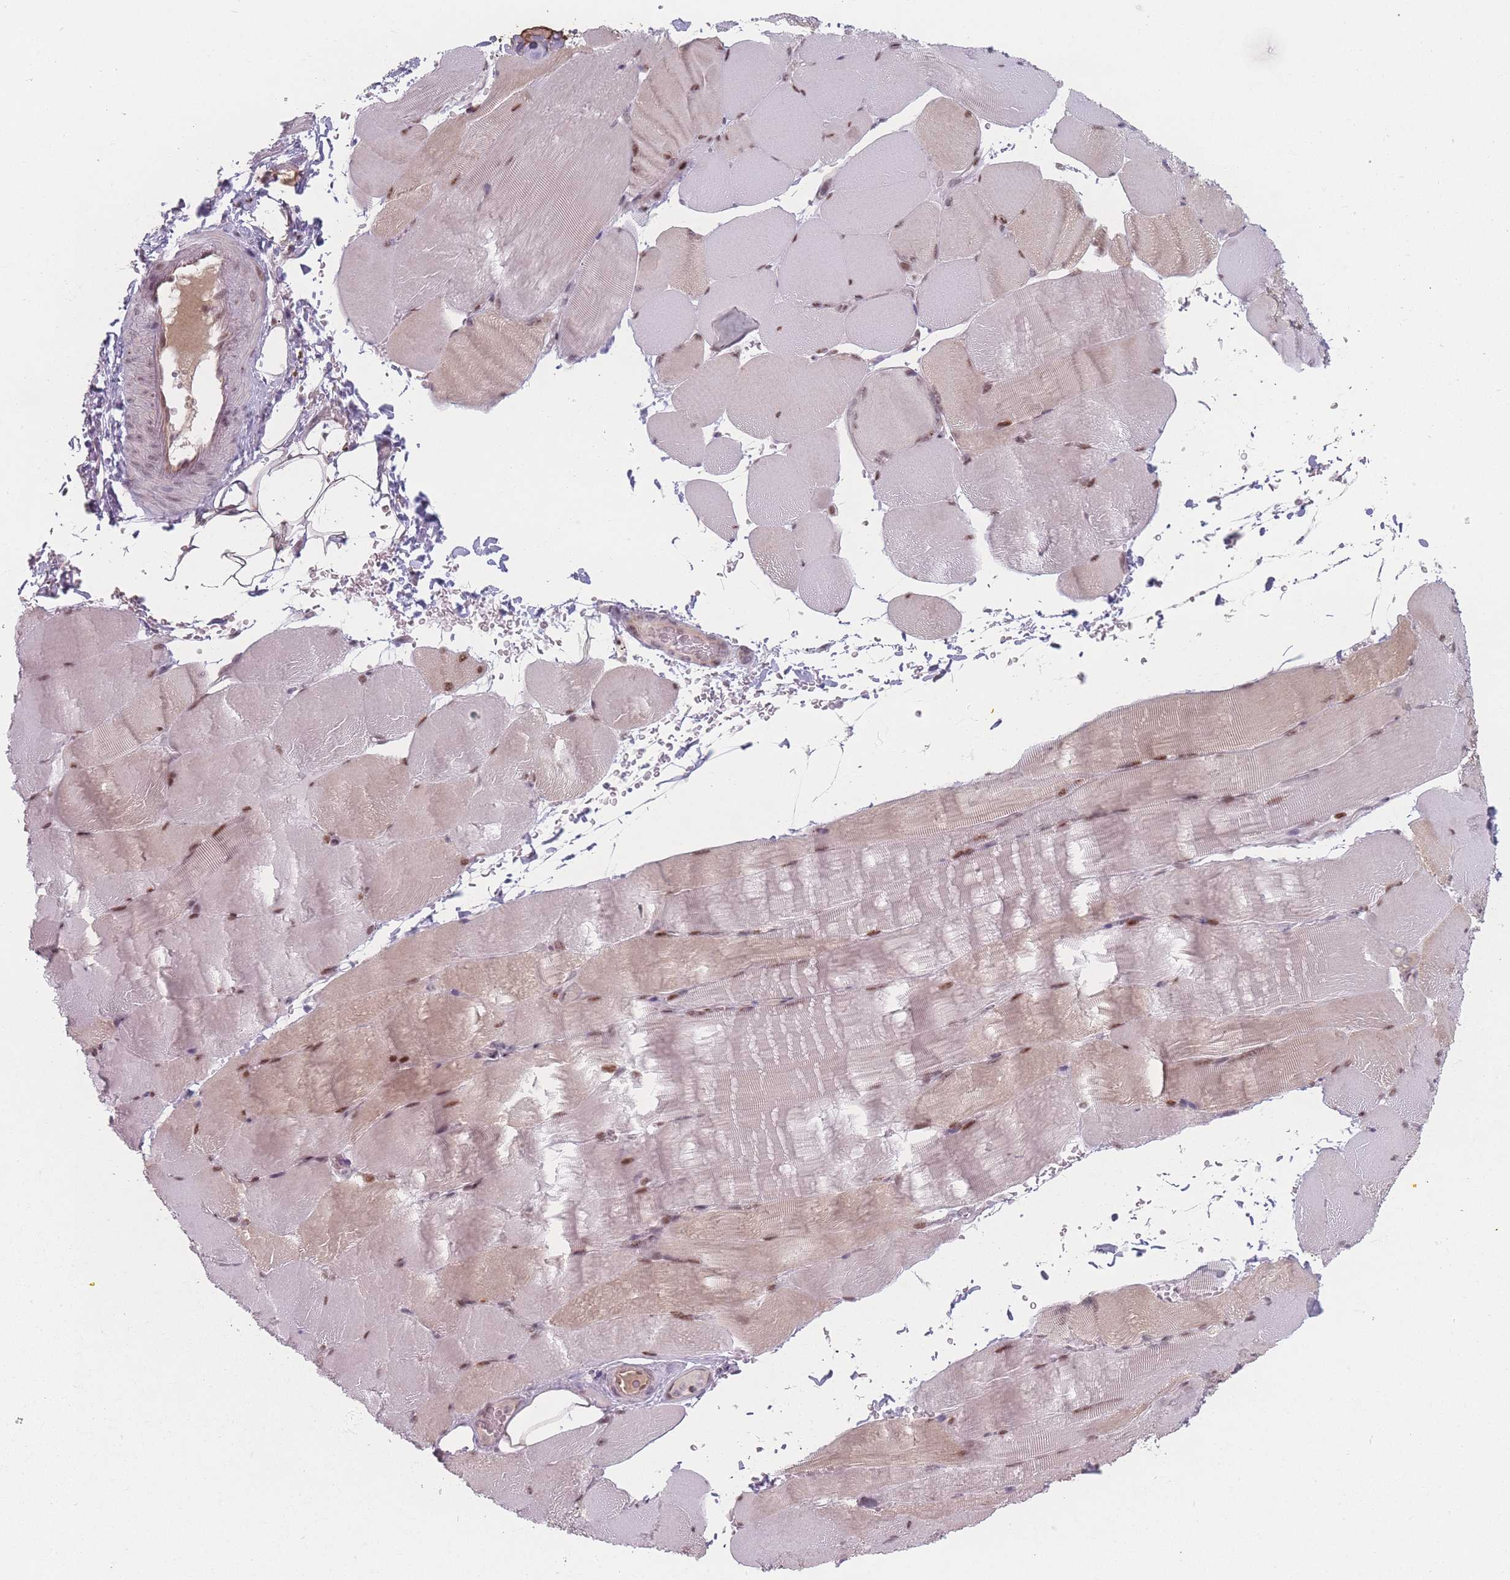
{"staining": {"intensity": "moderate", "quantity": ">75%", "location": "cytoplasmic/membranous,nuclear"}, "tissue": "skeletal muscle", "cell_type": "Myocytes", "image_type": "normal", "snomed": [{"axis": "morphology", "description": "Normal tissue, NOS"}, {"axis": "topography", "description": "Skeletal muscle"}, {"axis": "topography", "description": "Parathyroid gland"}], "caption": "Immunohistochemistry (IHC) staining of normal skeletal muscle, which demonstrates medium levels of moderate cytoplasmic/membranous,nuclear expression in approximately >75% of myocytes indicating moderate cytoplasmic/membranous,nuclear protein positivity. The staining was performed using DAB (brown) for protein detection and nuclei were counterstained in hematoxylin (blue).", "gene": "ZC3H14", "patient": {"sex": "female", "age": 37}}